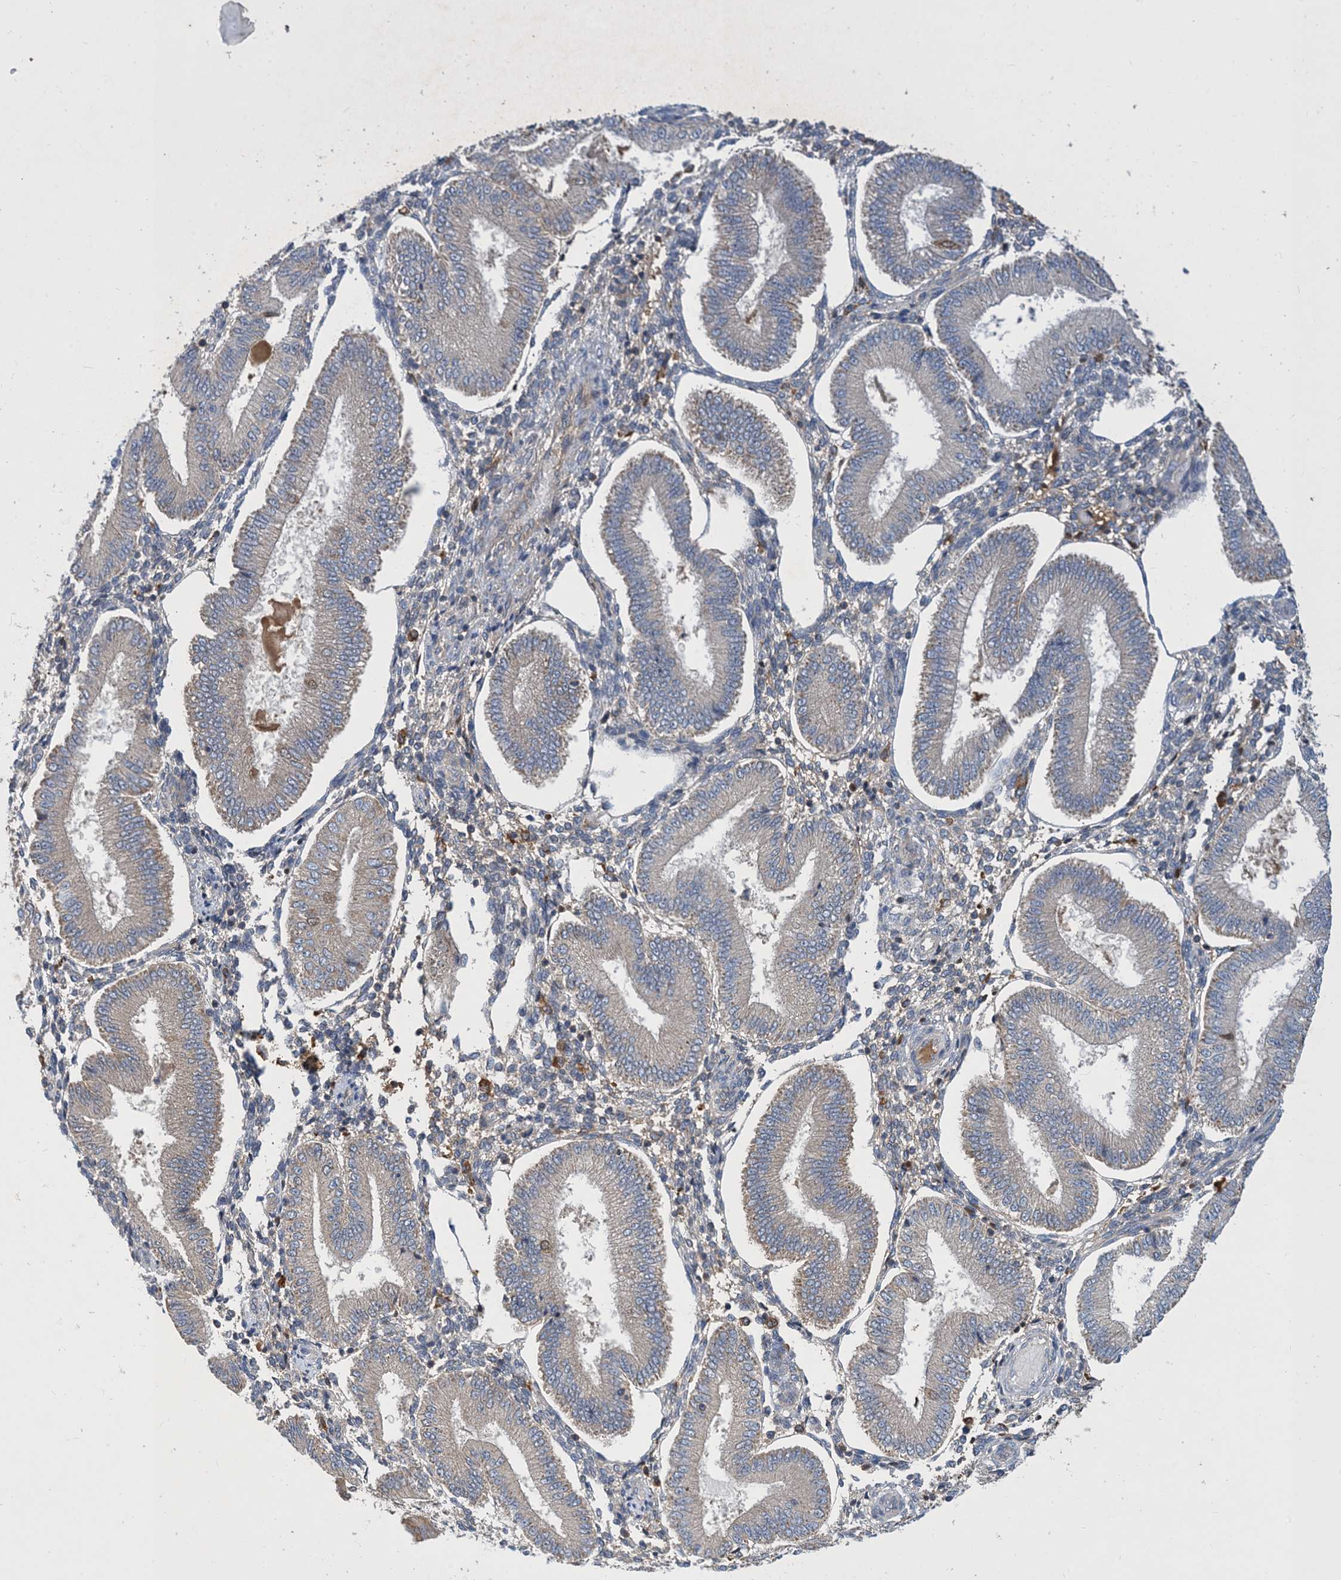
{"staining": {"intensity": "negative", "quantity": "none", "location": "none"}, "tissue": "endometrium", "cell_type": "Cells in endometrial stroma", "image_type": "normal", "snomed": [{"axis": "morphology", "description": "Normal tissue, NOS"}, {"axis": "topography", "description": "Endometrium"}], "caption": "Micrograph shows no protein staining in cells in endometrial stroma of normal endometrium.", "gene": "STK19", "patient": {"sex": "female", "age": 39}}